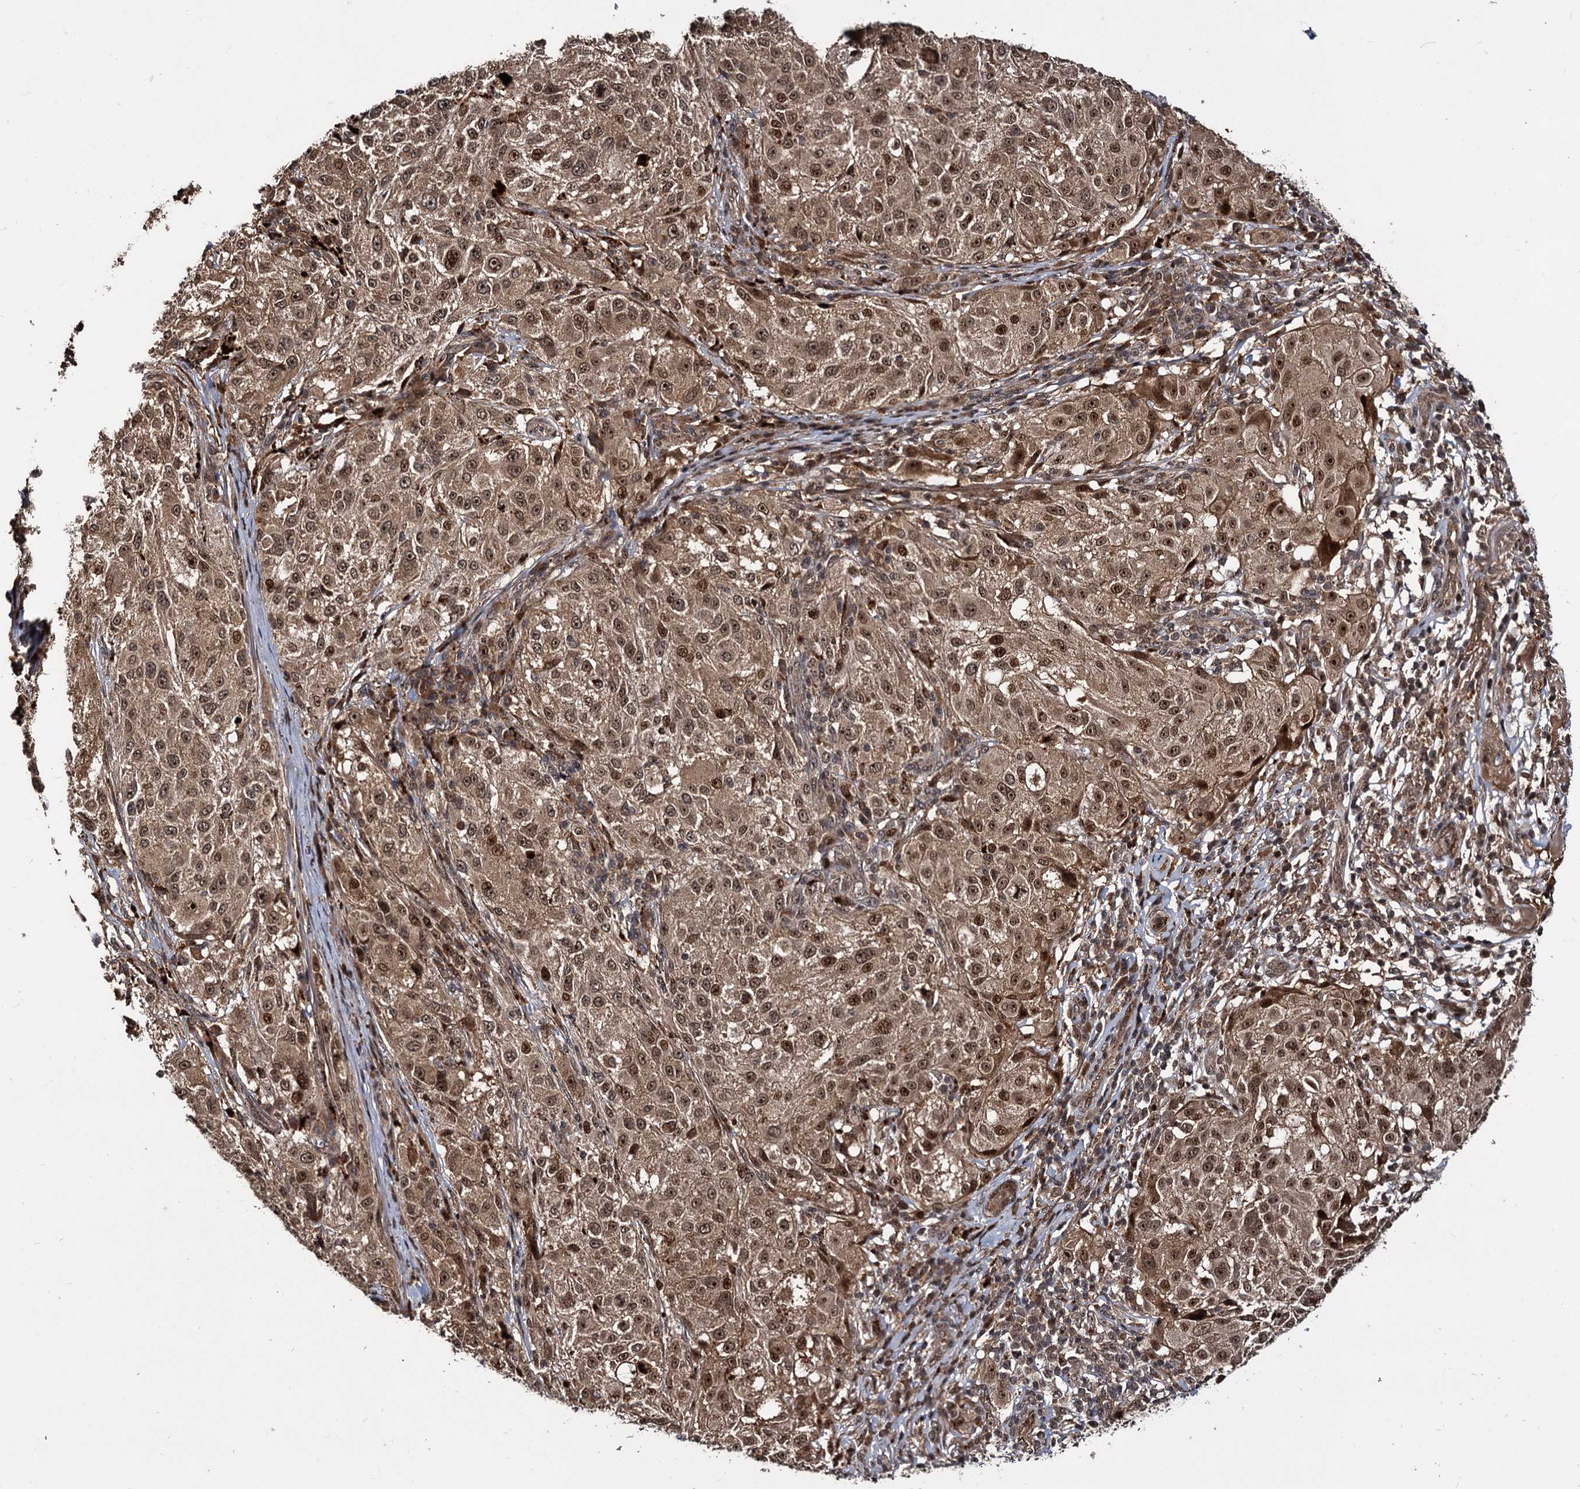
{"staining": {"intensity": "moderate", "quantity": ">75%", "location": "cytoplasmic/membranous,nuclear"}, "tissue": "melanoma", "cell_type": "Tumor cells", "image_type": "cancer", "snomed": [{"axis": "morphology", "description": "Necrosis, NOS"}, {"axis": "morphology", "description": "Malignant melanoma, NOS"}, {"axis": "topography", "description": "Skin"}], "caption": "IHC (DAB (3,3'-diaminobenzidine)) staining of human melanoma demonstrates moderate cytoplasmic/membranous and nuclear protein expression in approximately >75% of tumor cells. (brown staining indicates protein expression, while blue staining denotes nuclei).", "gene": "CEP192", "patient": {"sex": "female", "age": 87}}